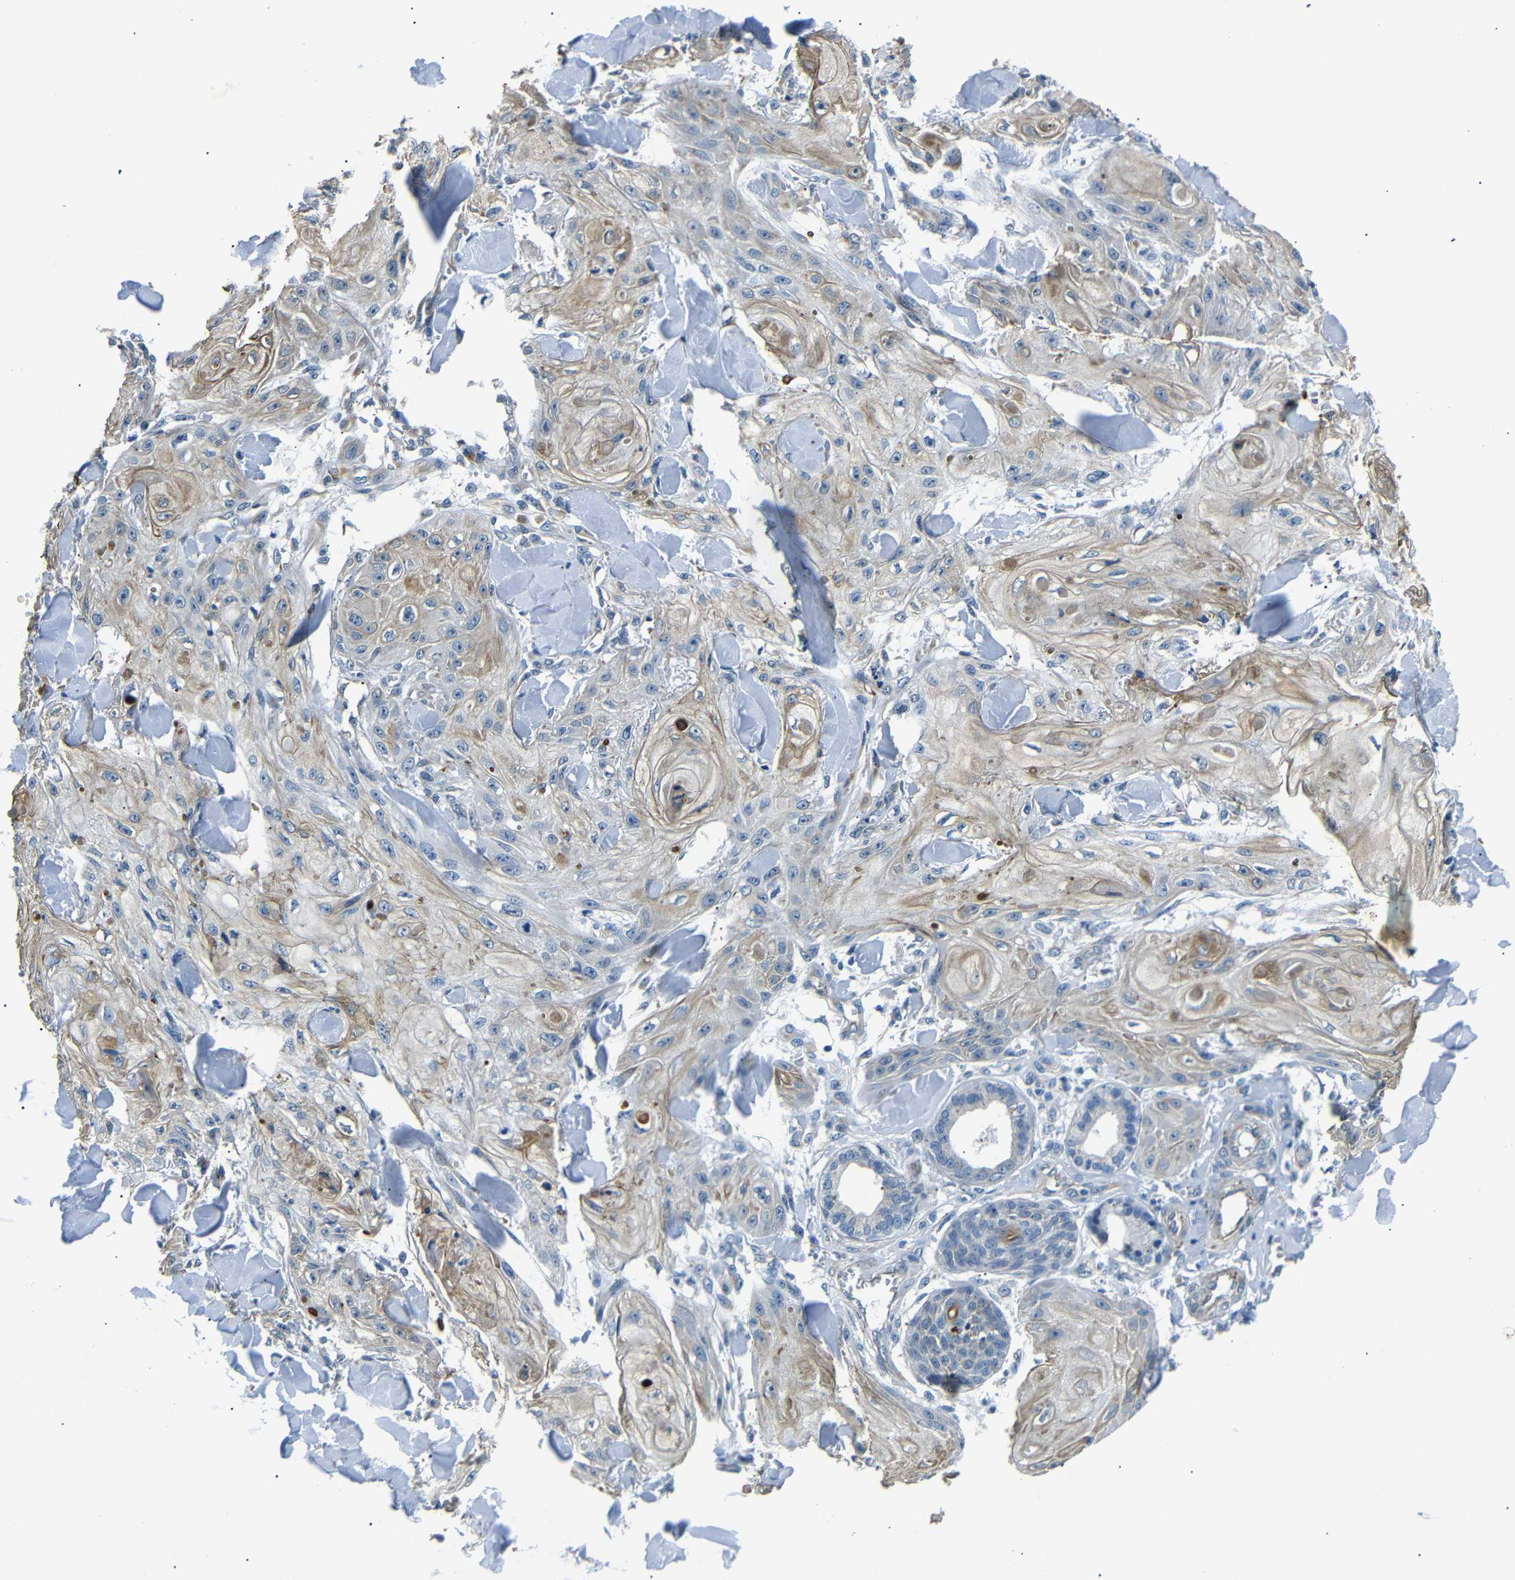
{"staining": {"intensity": "weak", "quantity": ">75%", "location": "cytoplasmic/membranous"}, "tissue": "skin cancer", "cell_type": "Tumor cells", "image_type": "cancer", "snomed": [{"axis": "morphology", "description": "Squamous cell carcinoma, NOS"}, {"axis": "topography", "description": "Skin"}], "caption": "Protein expression analysis of human skin cancer (squamous cell carcinoma) reveals weak cytoplasmic/membranous staining in about >75% of tumor cells. The staining is performed using DAB brown chromogen to label protein expression. The nuclei are counter-stained blue using hematoxylin.", "gene": "TAFA1", "patient": {"sex": "male", "age": 74}}